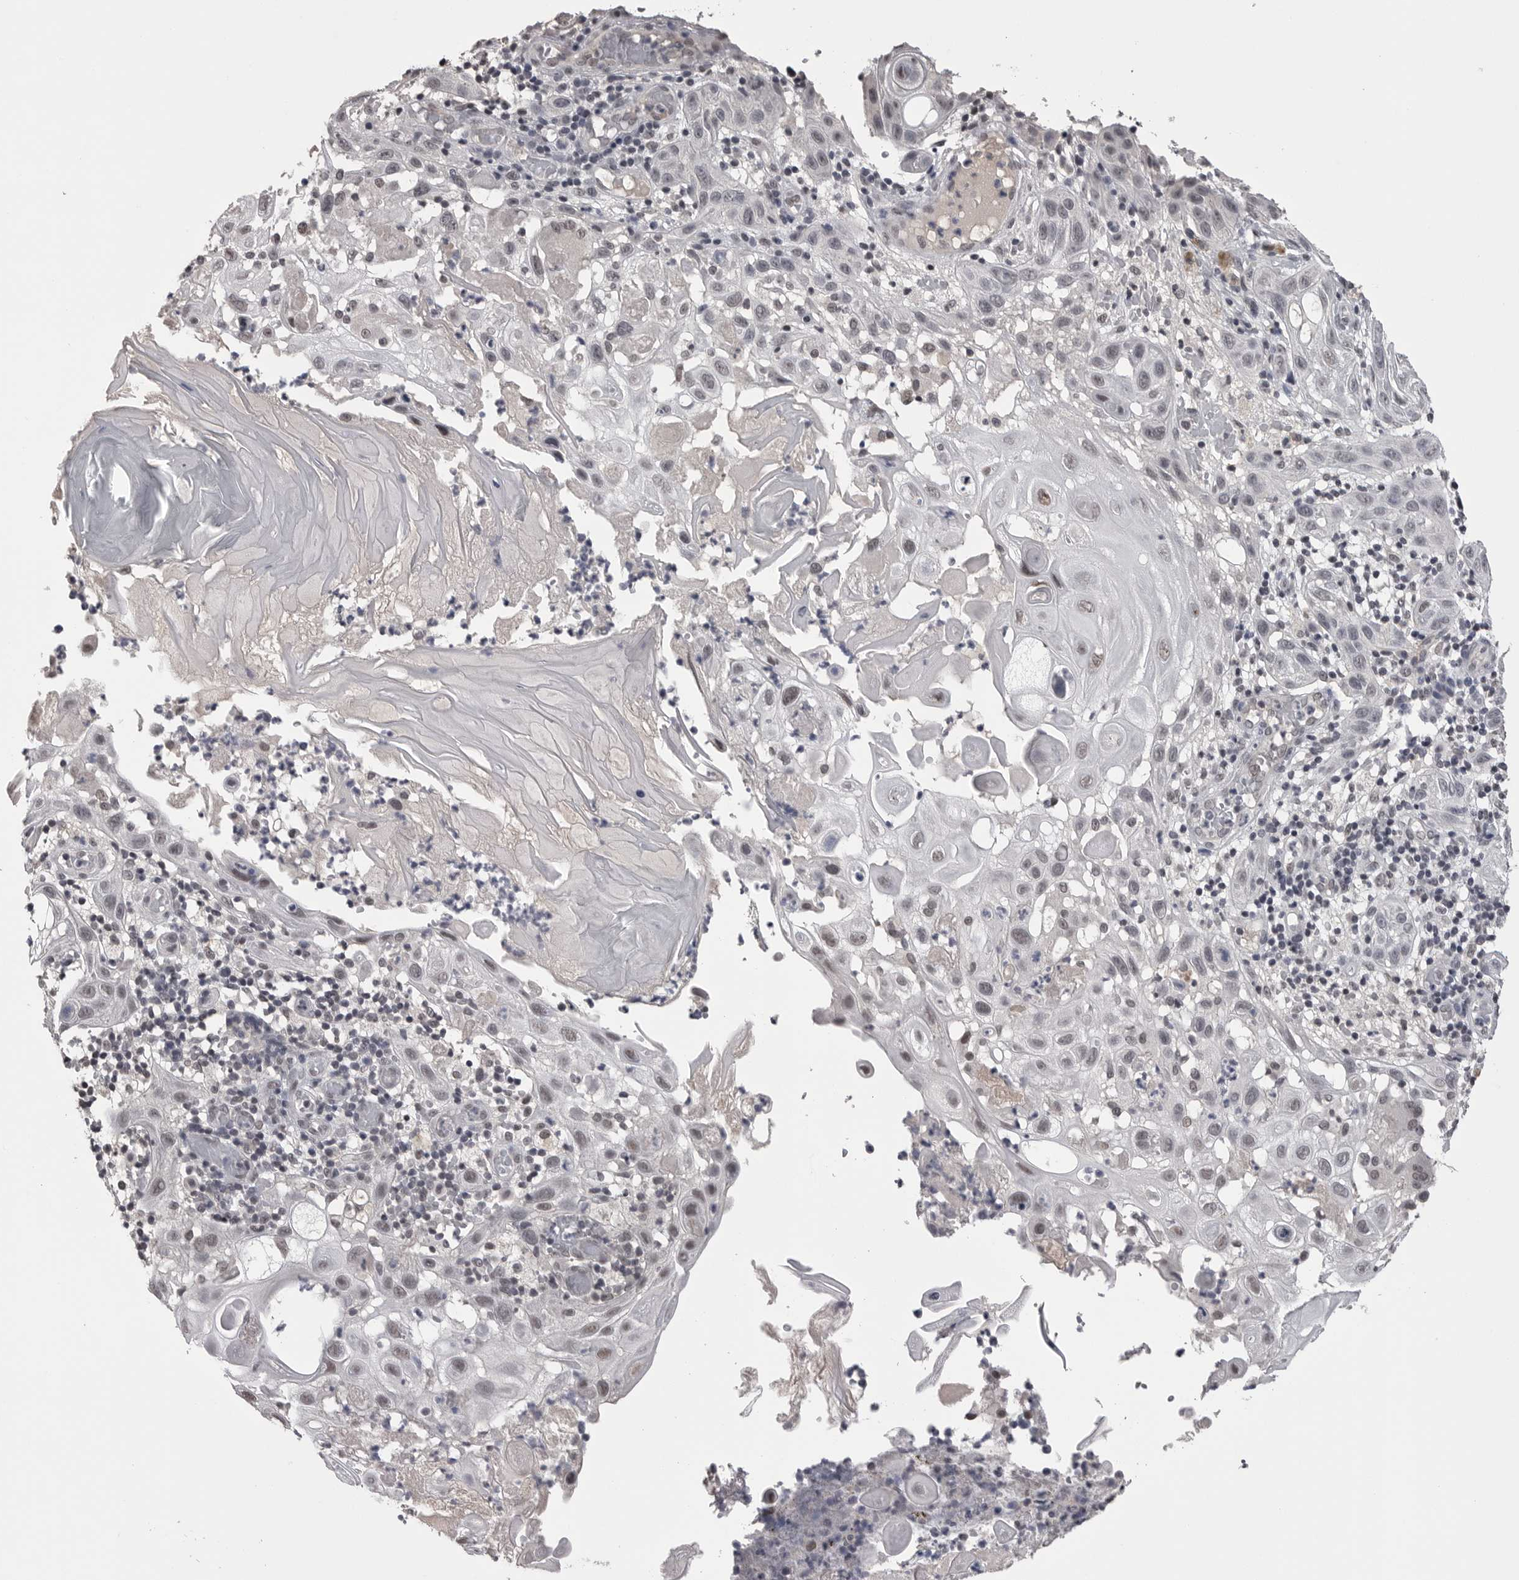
{"staining": {"intensity": "weak", "quantity": "<25%", "location": "nuclear"}, "tissue": "skin cancer", "cell_type": "Tumor cells", "image_type": "cancer", "snomed": [{"axis": "morphology", "description": "Normal tissue, NOS"}, {"axis": "morphology", "description": "Squamous cell carcinoma, NOS"}, {"axis": "topography", "description": "Skin"}], "caption": "IHC photomicrograph of human squamous cell carcinoma (skin) stained for a protein (brown), which displays no positivity in tumor cells.", "gene": "DLG2", "patient": {"sex": "female", "age": 96}}